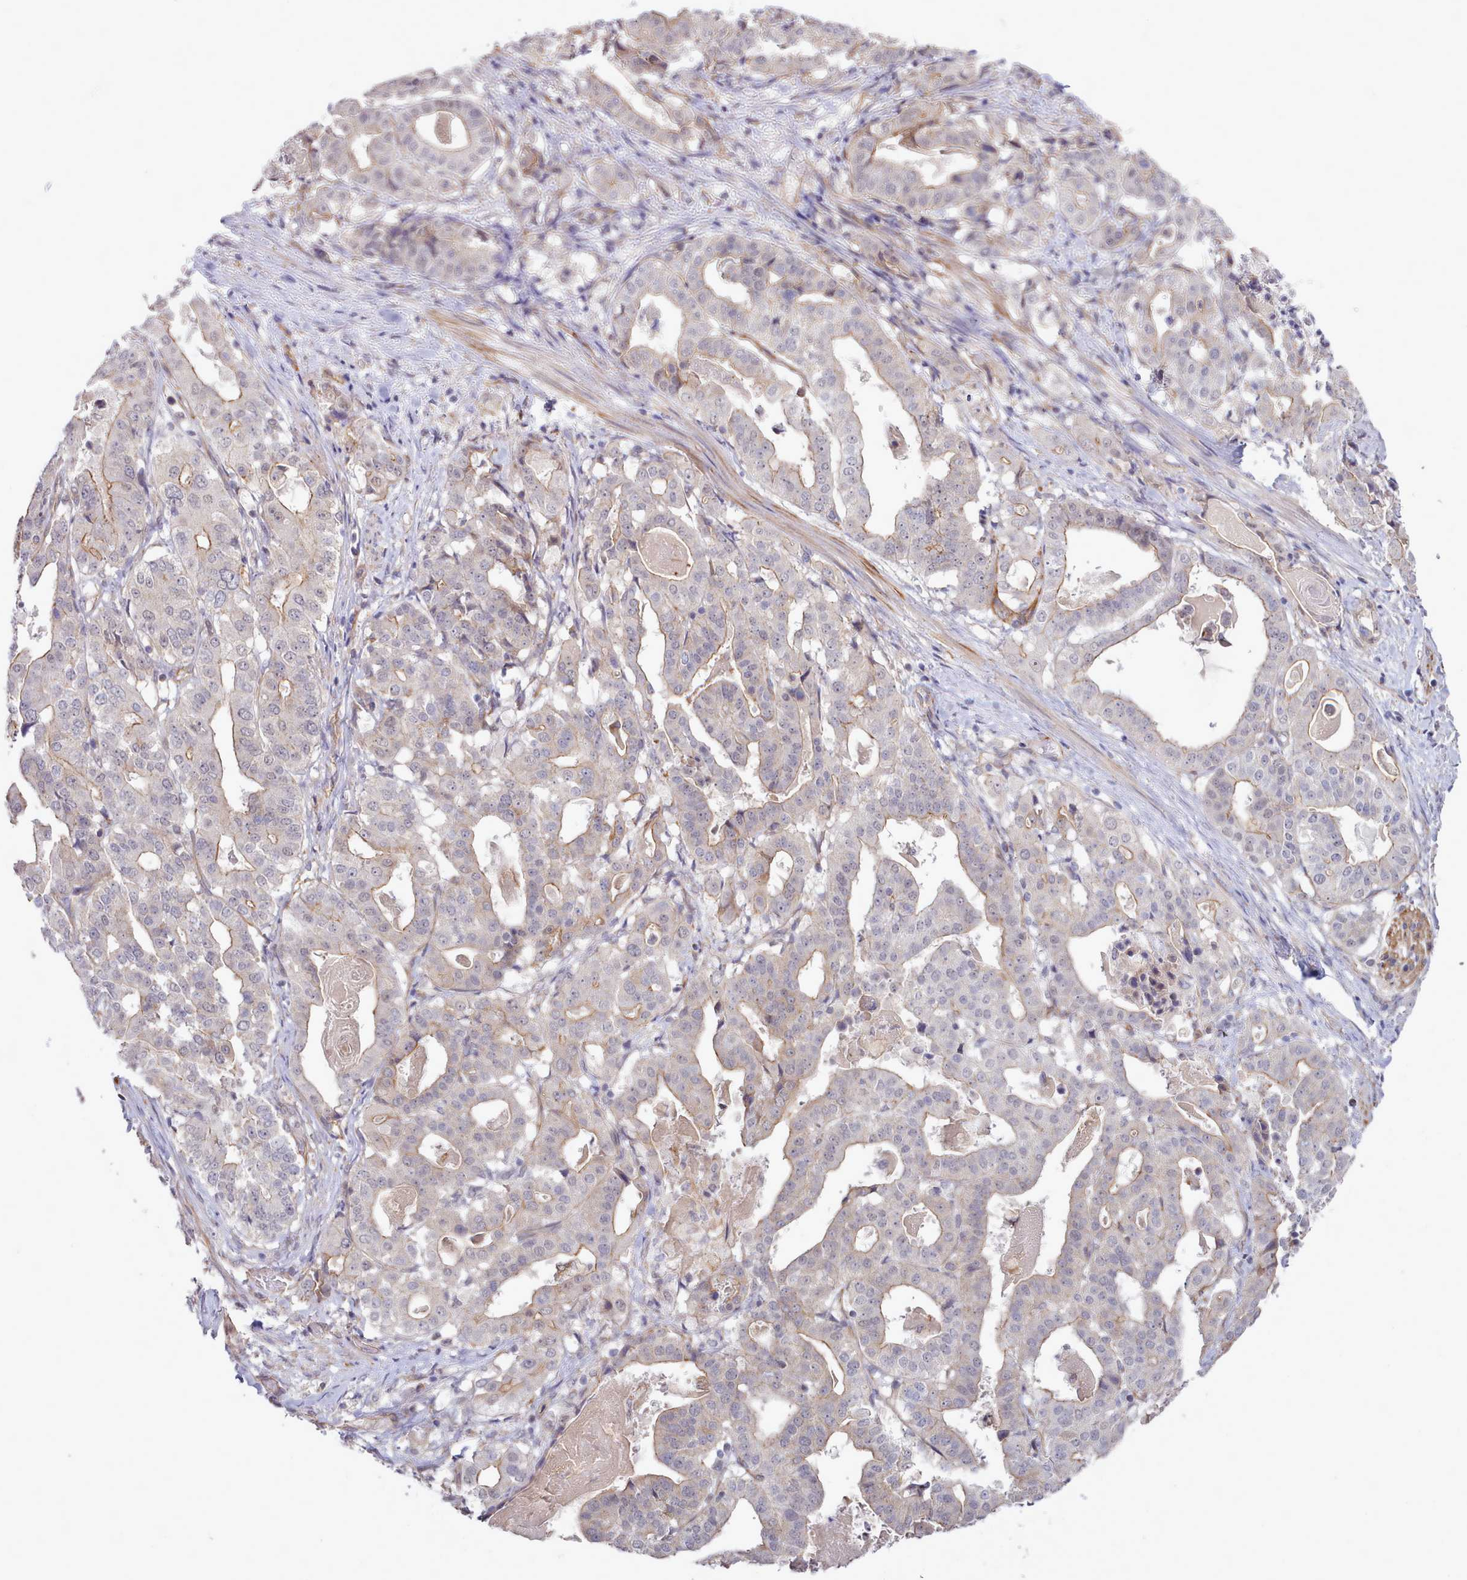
{"staining": {"intensity": "moderate", "quantity": "<25%", "location": "cytoplasmic/membranous"}, "tissue": "stomach cancer", "cell_type": "Tumor cells", "image_type": "cancer", "snomed": [{"axis": "morphology", "description": "Adenocarcinoma, NOS"}, {"axis": "topography", "description": "Stomach"}], "caption": "A low amount of moderate cytoplasmic/membranous positivity is seen in approximately <25% of tumor cells in stomach cancer (adenocarcinoma) tissue.", "gene": "ZC3H13", "patient": {"sex": "male", "age": 48}}